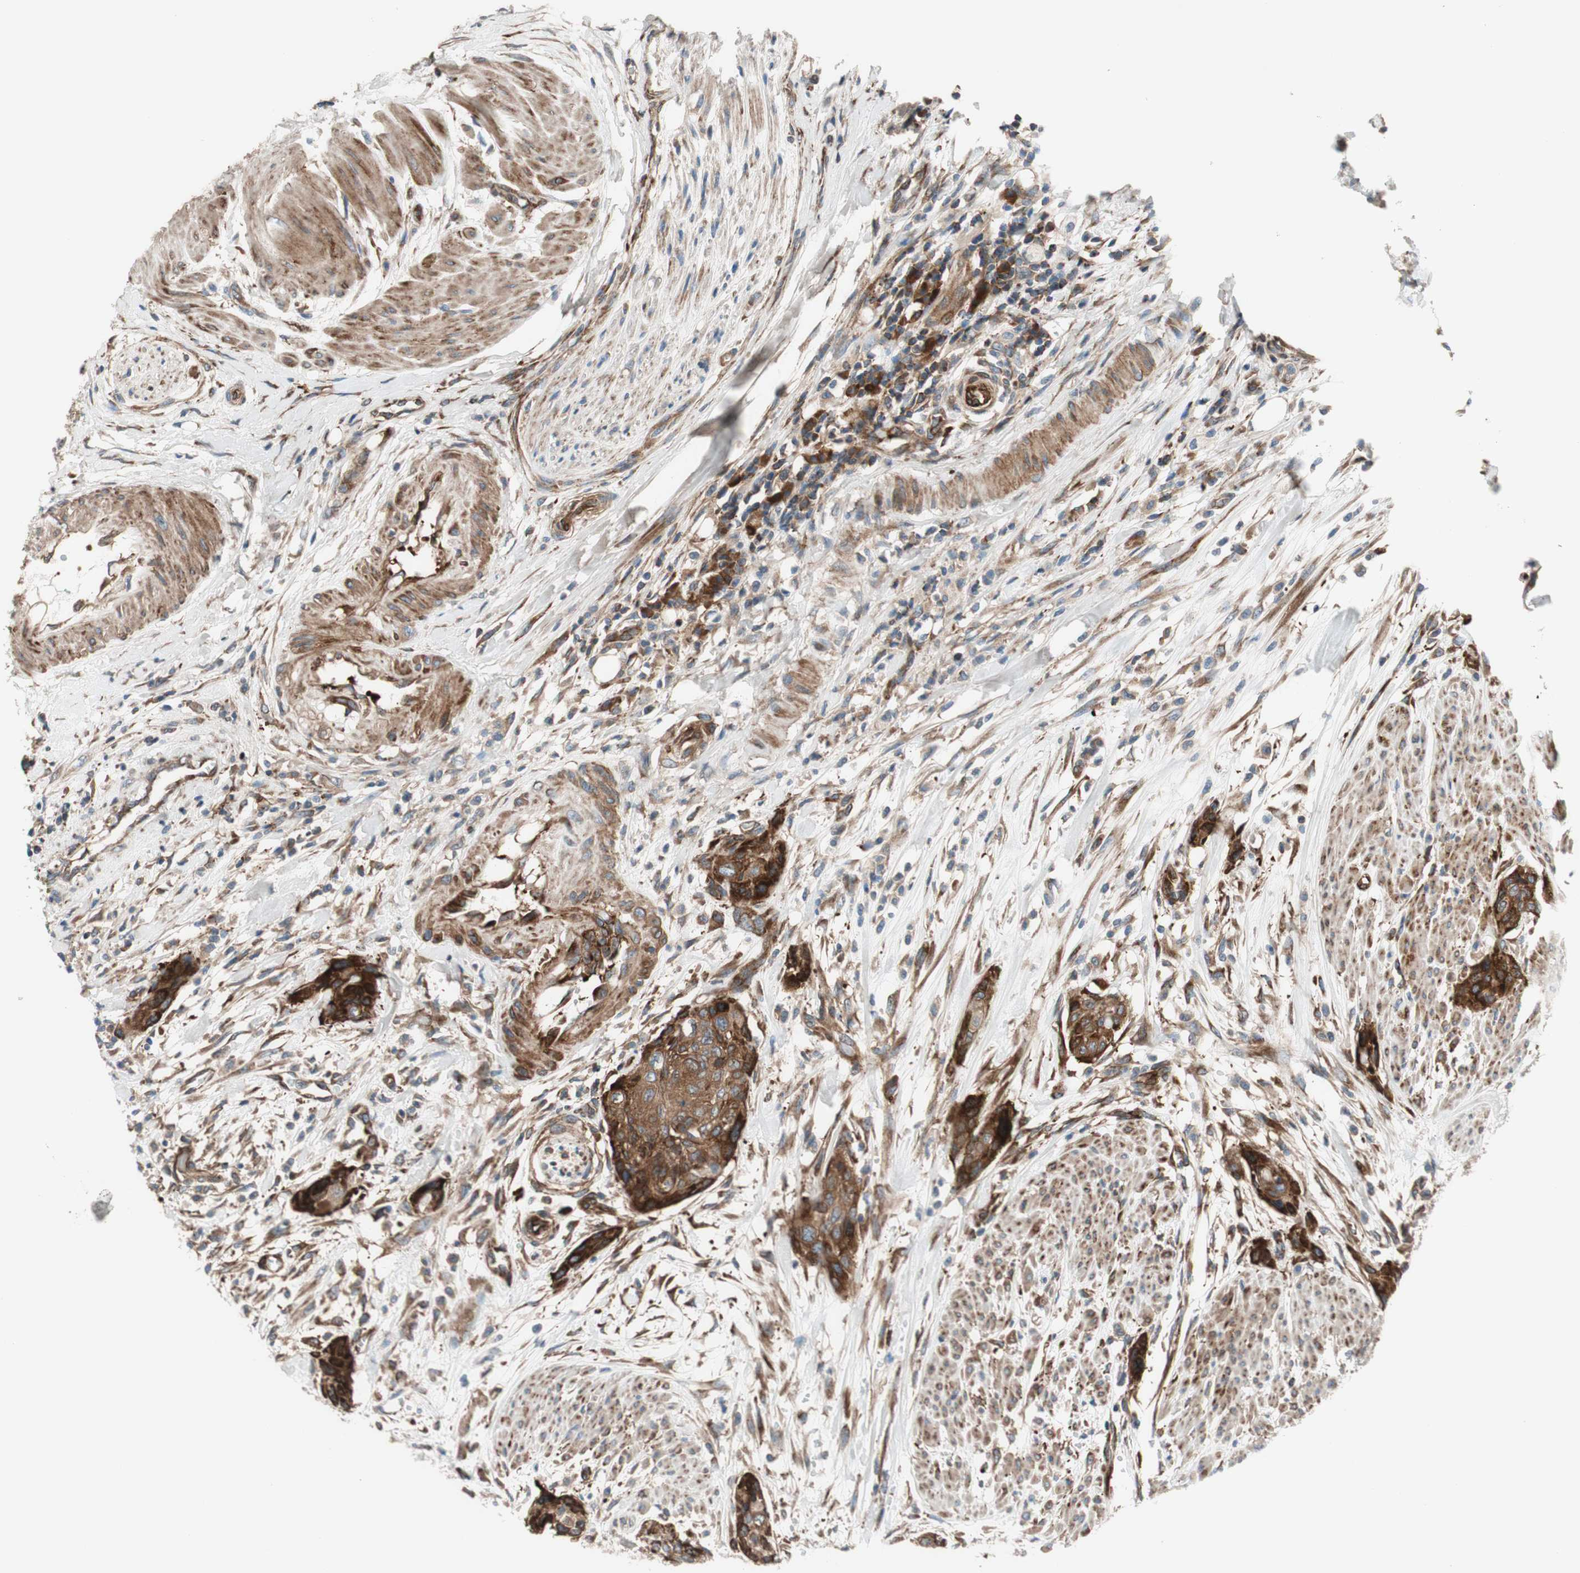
{"staining": {"intensity": "moderate", "quantity": ">75%", "location": "cytoplasmic/membranous"}, "tissue": "urothelial cancer", "cell_type": "Tumor cells", "image_type": "cancer", "snomed": [{"axis": "morphology", "description": "Urothelial carcinoma, High grade"}, {"axis": "topography", "description": "Urinary bladder"}], "caption": "This micrograph displays urothelial carcinoma (high-grade) stained with IHC to label a protein in brown. The cytoplasmic/membranous of tumor cells show moderate positivity for the protein. Nuclei are counter-stained blue.", "gene": "CCN4", "patient": {"sex": "male", "age": 35}}